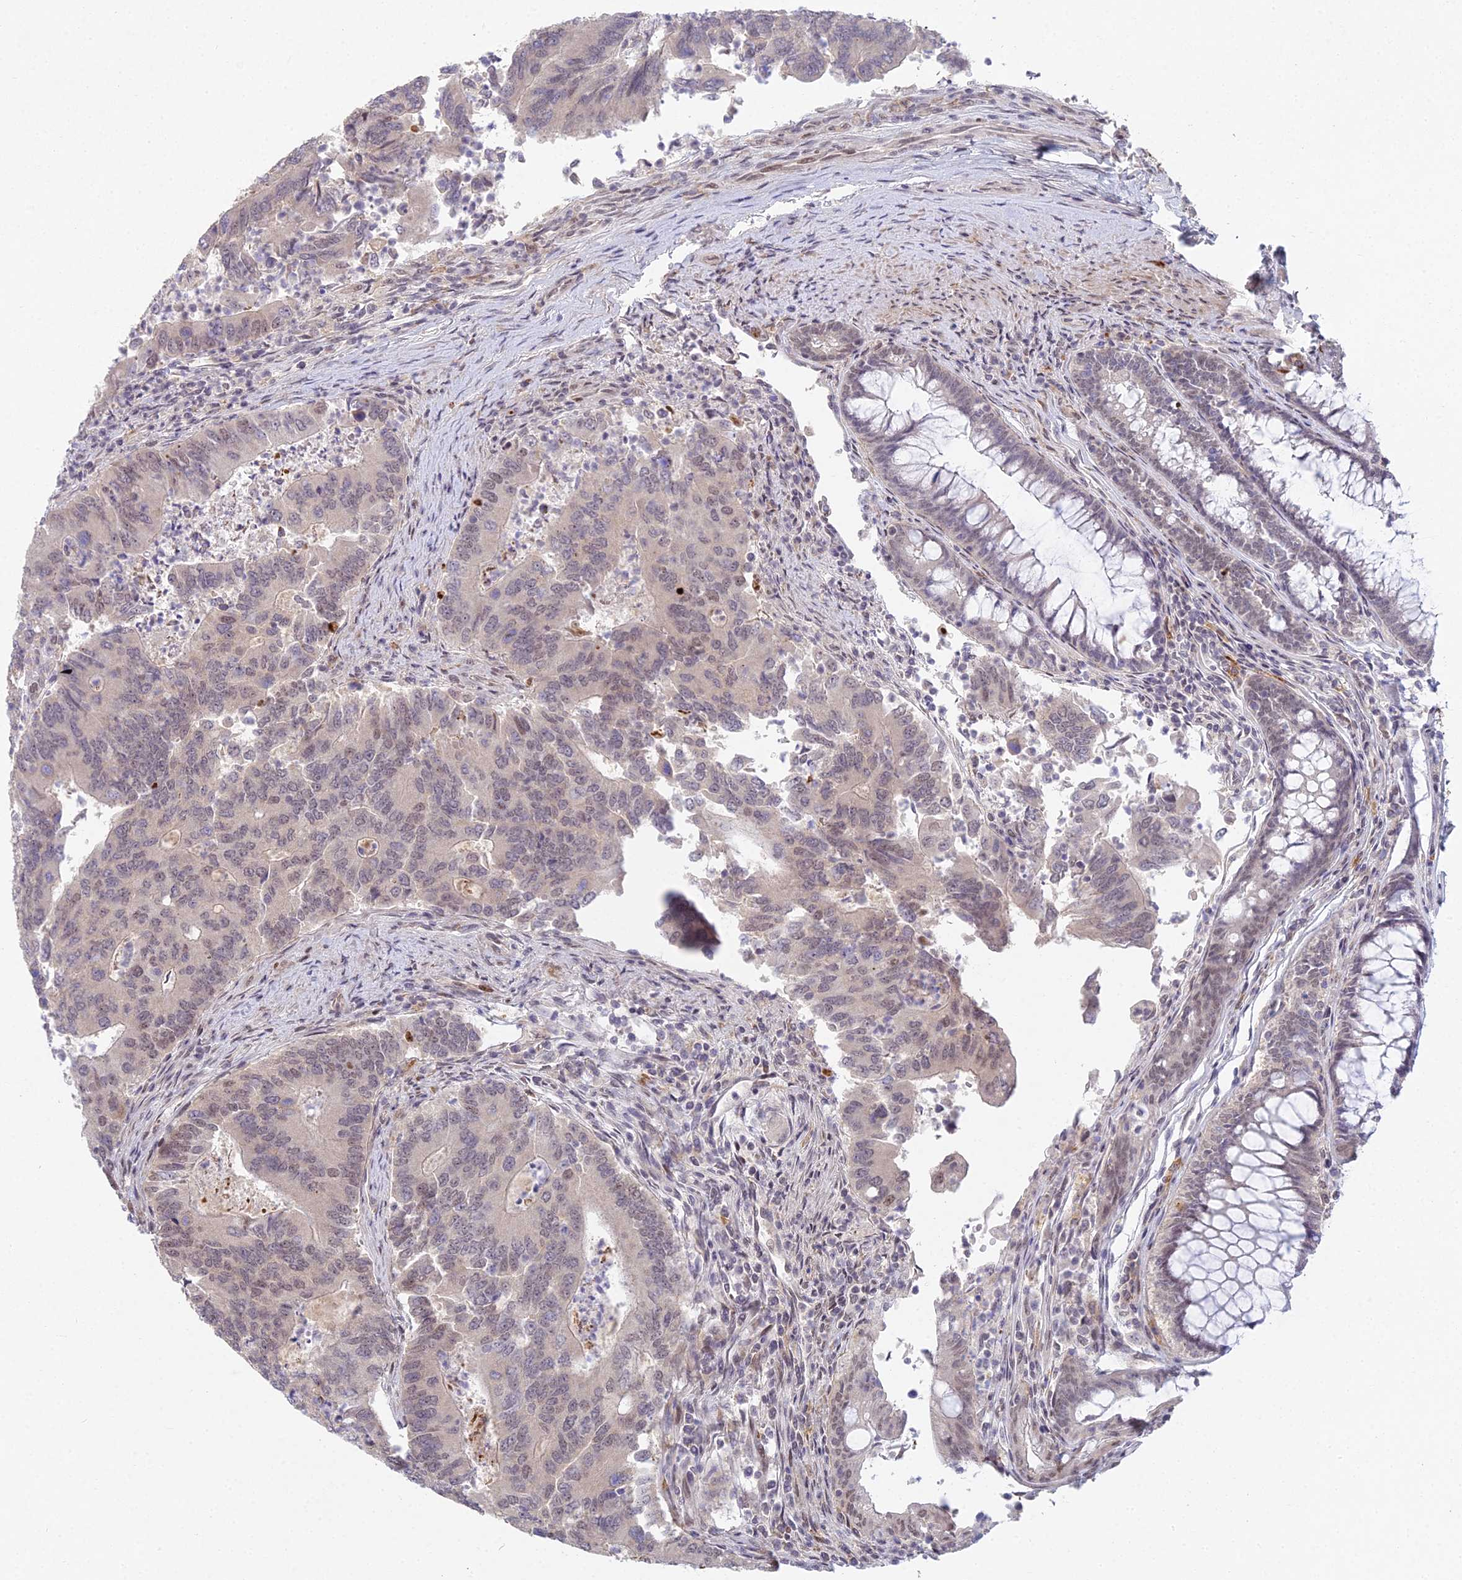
{"staining": {"intensity": "weak", "quantity": "25%-75%", "location": "nuclear"}, "tissue": "colorectal cancer", "cell_type": "Tumor cells", "image_type": "cancer", "snomed": [{"axis": "morphology", "description": "Adenocarcinoma, NOS"}, {"axis": "topography", "description": "Colon"}], "caption": "Human colorectal cancer stained for a protein (brown) reveals weak nuclear positive staining in approximately 25%-75% of tumor cells.", "gene": "ABHD17A", "patient": {"sex": "female", "age": 67}}